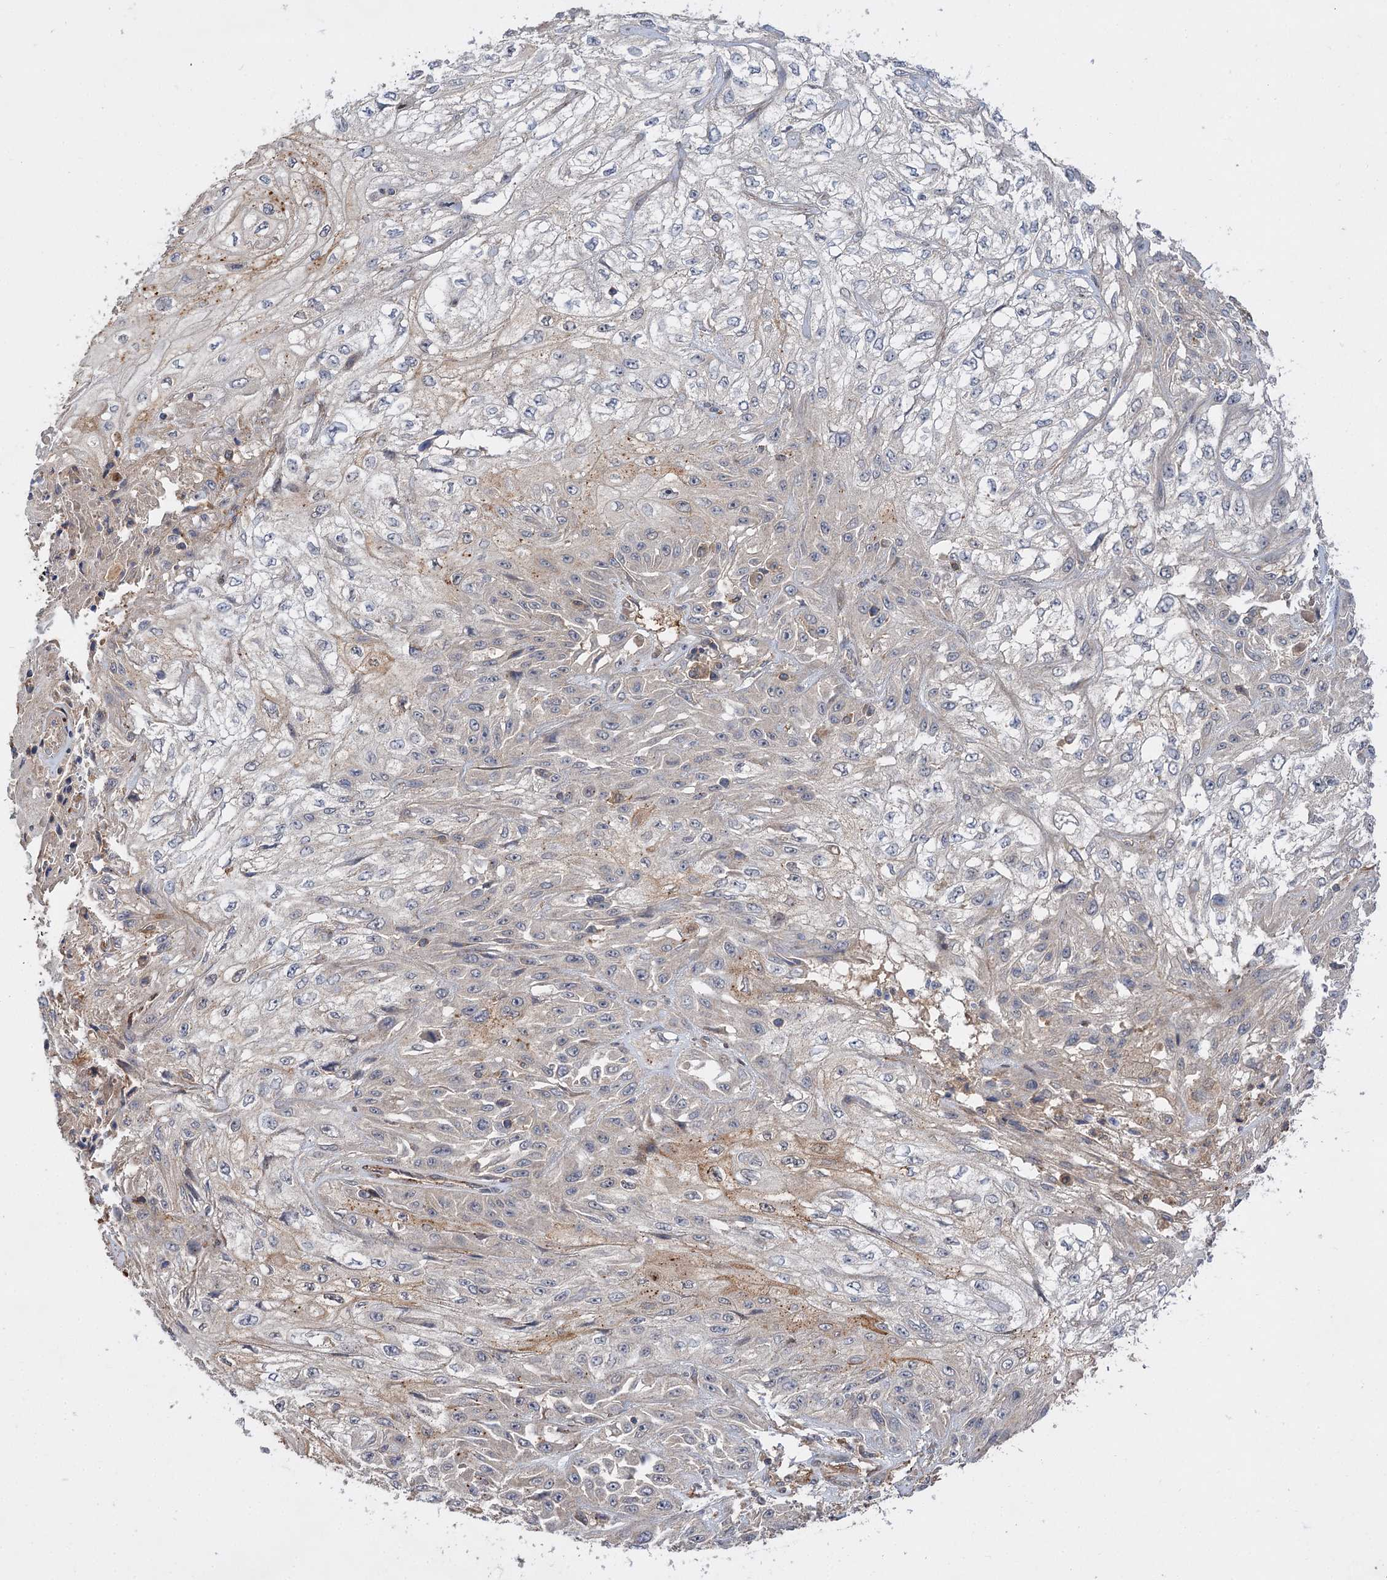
{"staining": {"intensity": "weak", "quantity": "<25%", "location": "cytoplasmic/membranous"}, "tissue": "skin cancer", "cell_type": "Tumor cells", "image_type": "cancer", "snomed": [{"axis": "morphology", "description": "Squamous cell carcinoma, NOS"}, {"axis": "morphology", "description": "Squamous cell carcinoma, metastatic, NOS"}, {"axis": "topography", "description": "Skin"}, {"axis": "topography", "description": "Lymph node"}], "caption": "An immunohistochemistry histopathology image of skin squamous cell carcinoma is shown. There is no staining in tumor cells of skin squamous cell carcinoma. Nuclei are stained in blue.", "gene": "FBXW8", "patient": {"sex": "male", "age": 75}}